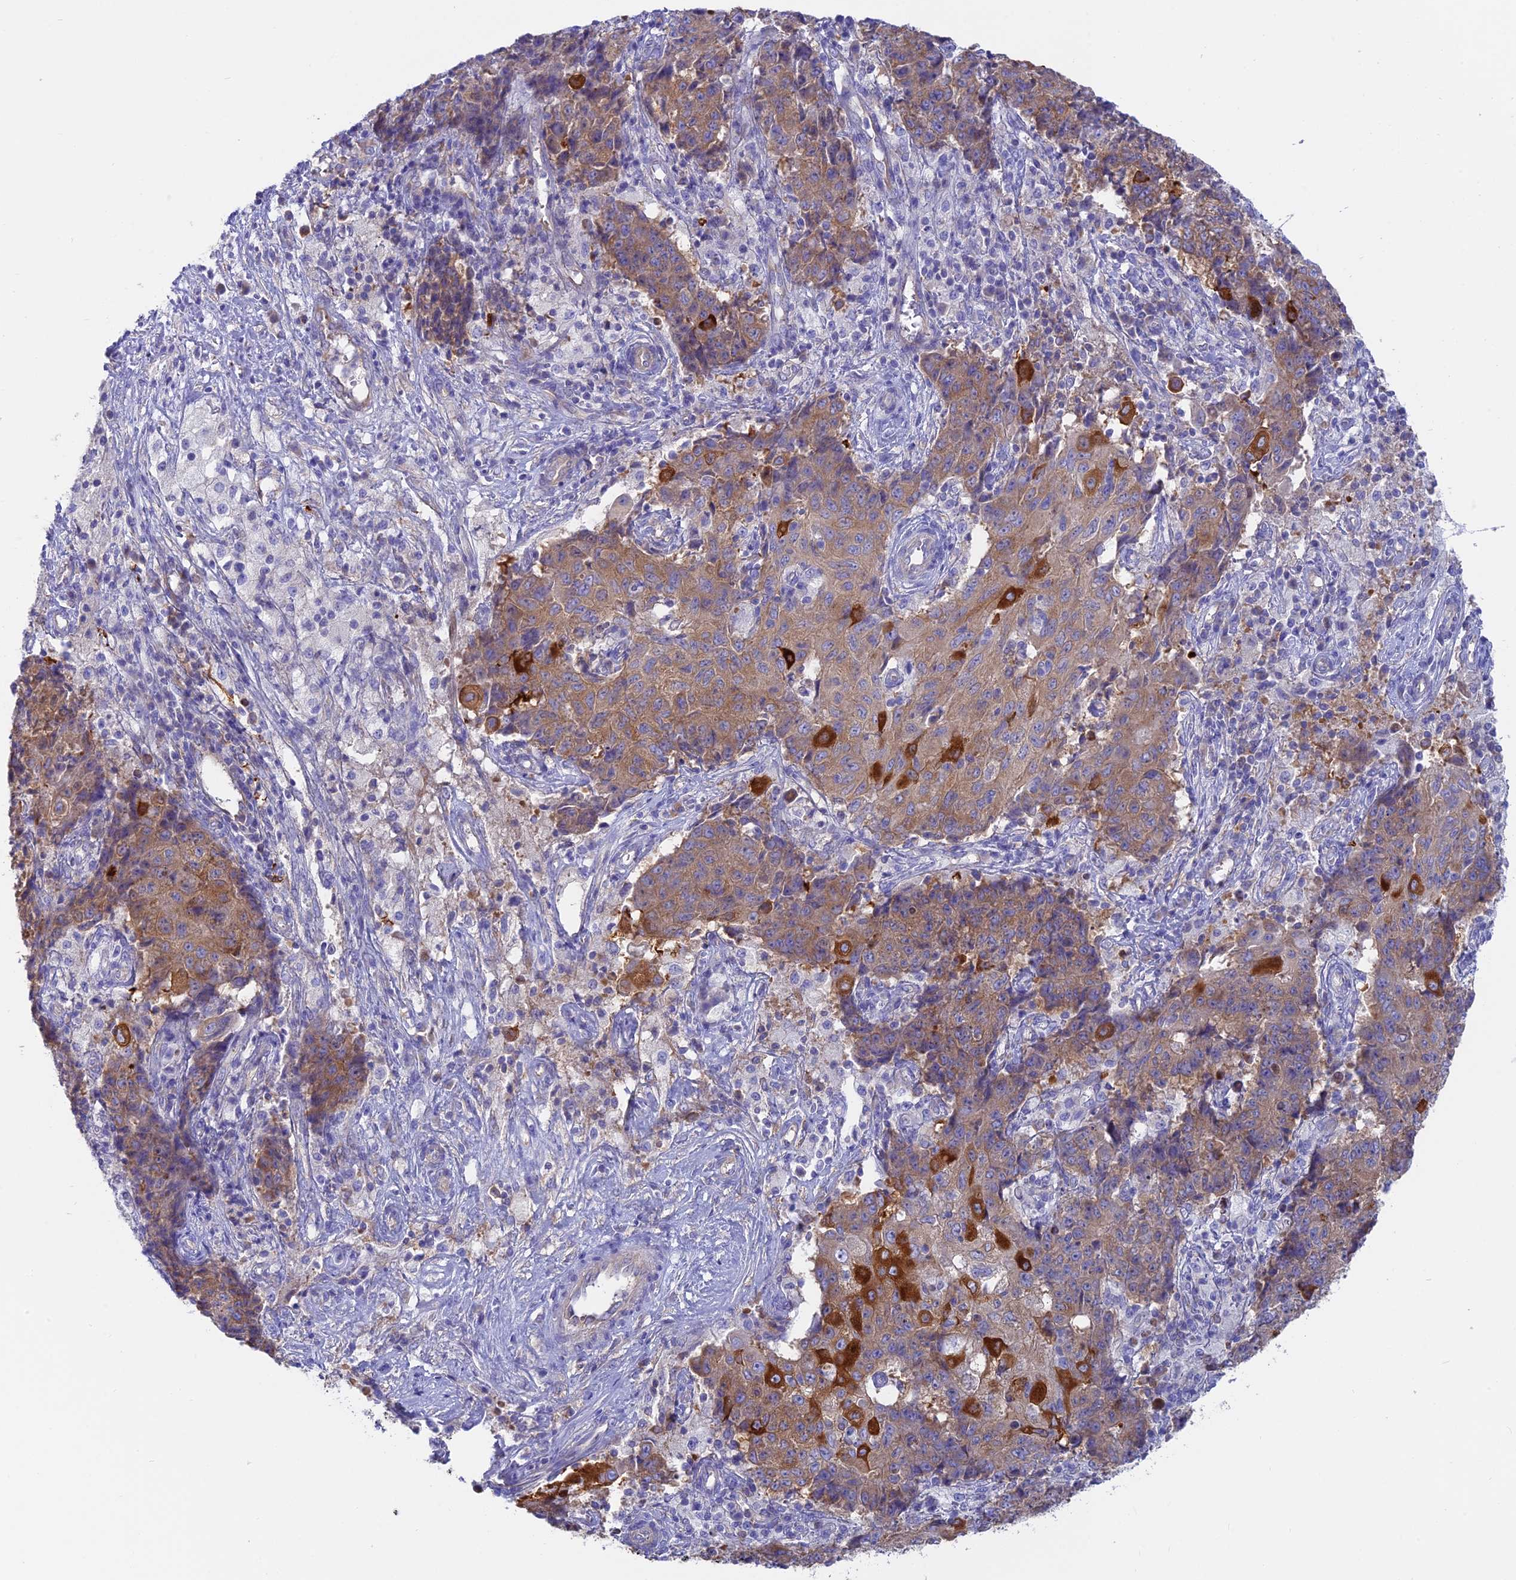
{"staining": {"intensity": "strong", "quantity": "25%-75%", "location": "cytoplasmic/membranous"}, "tissue": "ovarian cancer", "cell_type": "Tumor cells", "image_type": "cancer", "snomed": [{"axis": "morphology", "description": "Carcinoma, endometroid"}, {"axis": "topography", "description": "Ovary"}], "caption": "Ovarian cancer (endometroid carcinoma) stained with immunohistochemistry (IHC) displays strong cytoplasmic/membranous expression in about 25%-75% of tumor cells. The staining was performed using DAB (3,3'-diaminobenzidine) to visualize the protein expression in brown, while the nuclei were stained in blue with hematoxylin (Magnification: 20x).", "gene": "LZTFL1", "patient": {"sex": "female", "age": 42}}